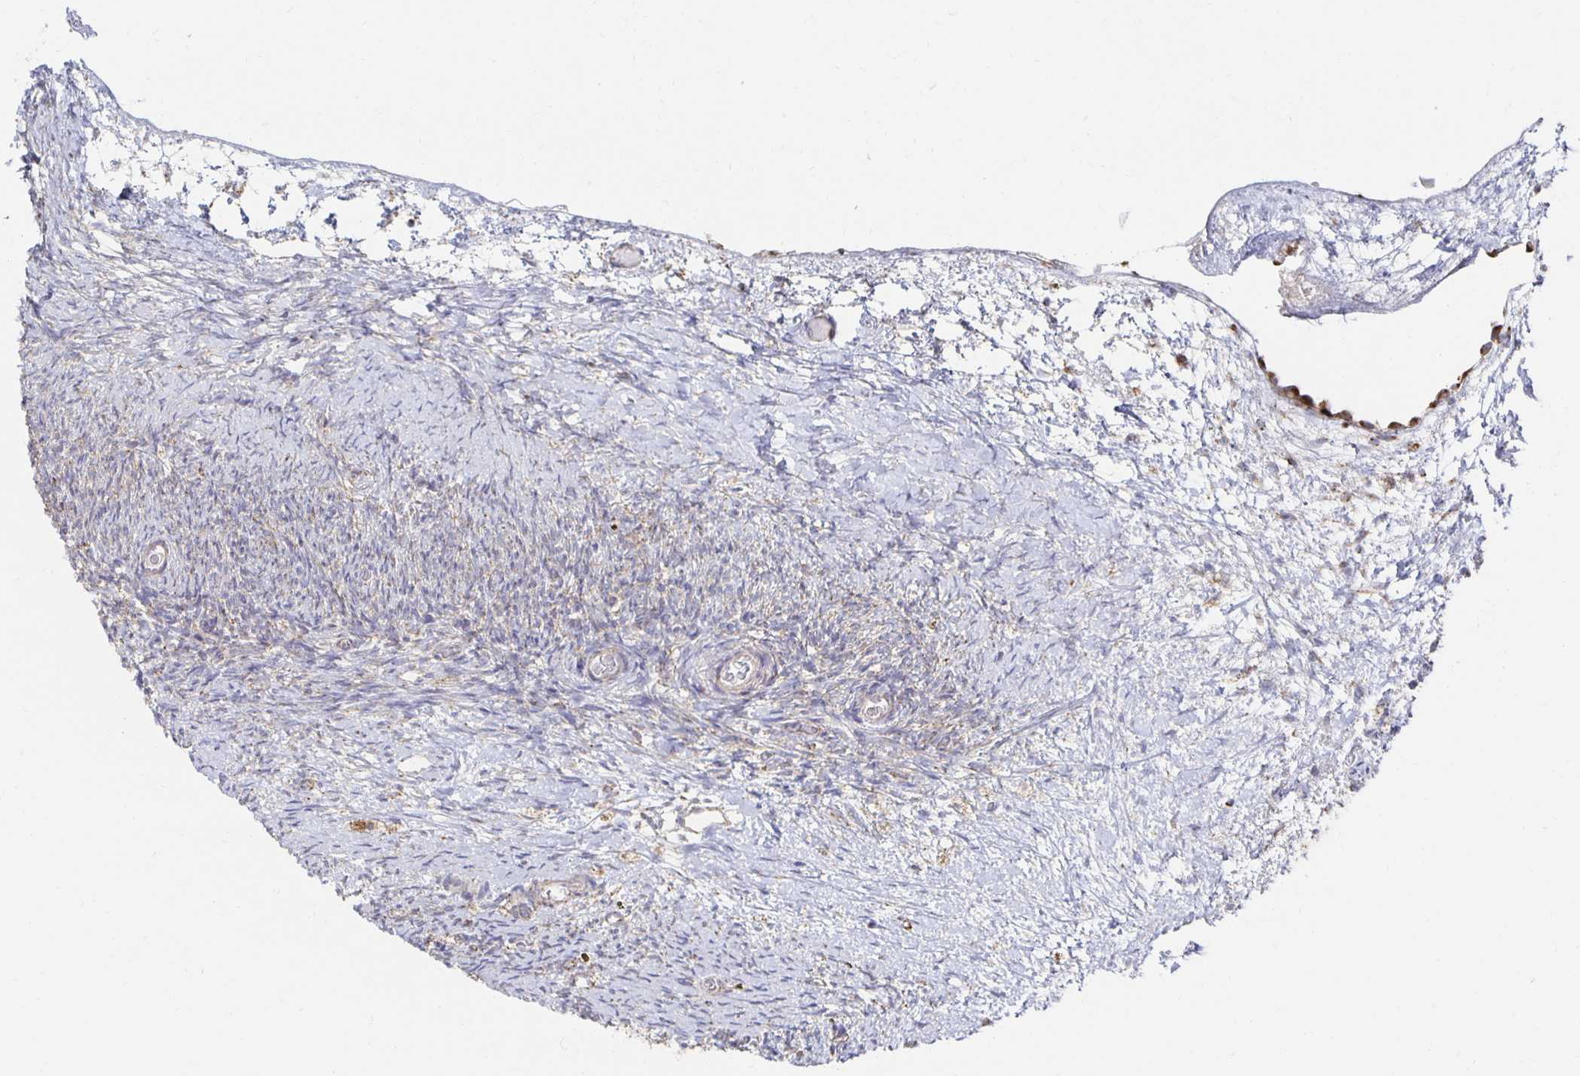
{"staining": {"intensity": "strong", "quantity": "25%-75%", "location": "cytoplasmic/membranous"}, "tissue": "ovary", "cell_type": "Follicle cells", "image_type": "normal", "snomed": [{"axis": "morphology", "description": "Normal tissue, NOS"}, {"axis": "topography", "description": "Ovary"}], "caption": "Immunohistochemistry (IHC) micrograph of normal ovary: human ovary stained using IHC exhibits high levels of strong protein expression localized specifically in the cytoplasmic/membranous of follicle cells, appearing as a cytoplasmic/membranous brown color.", "gene": "NKX2", "patient": {"sex": "female", "age": 39}}